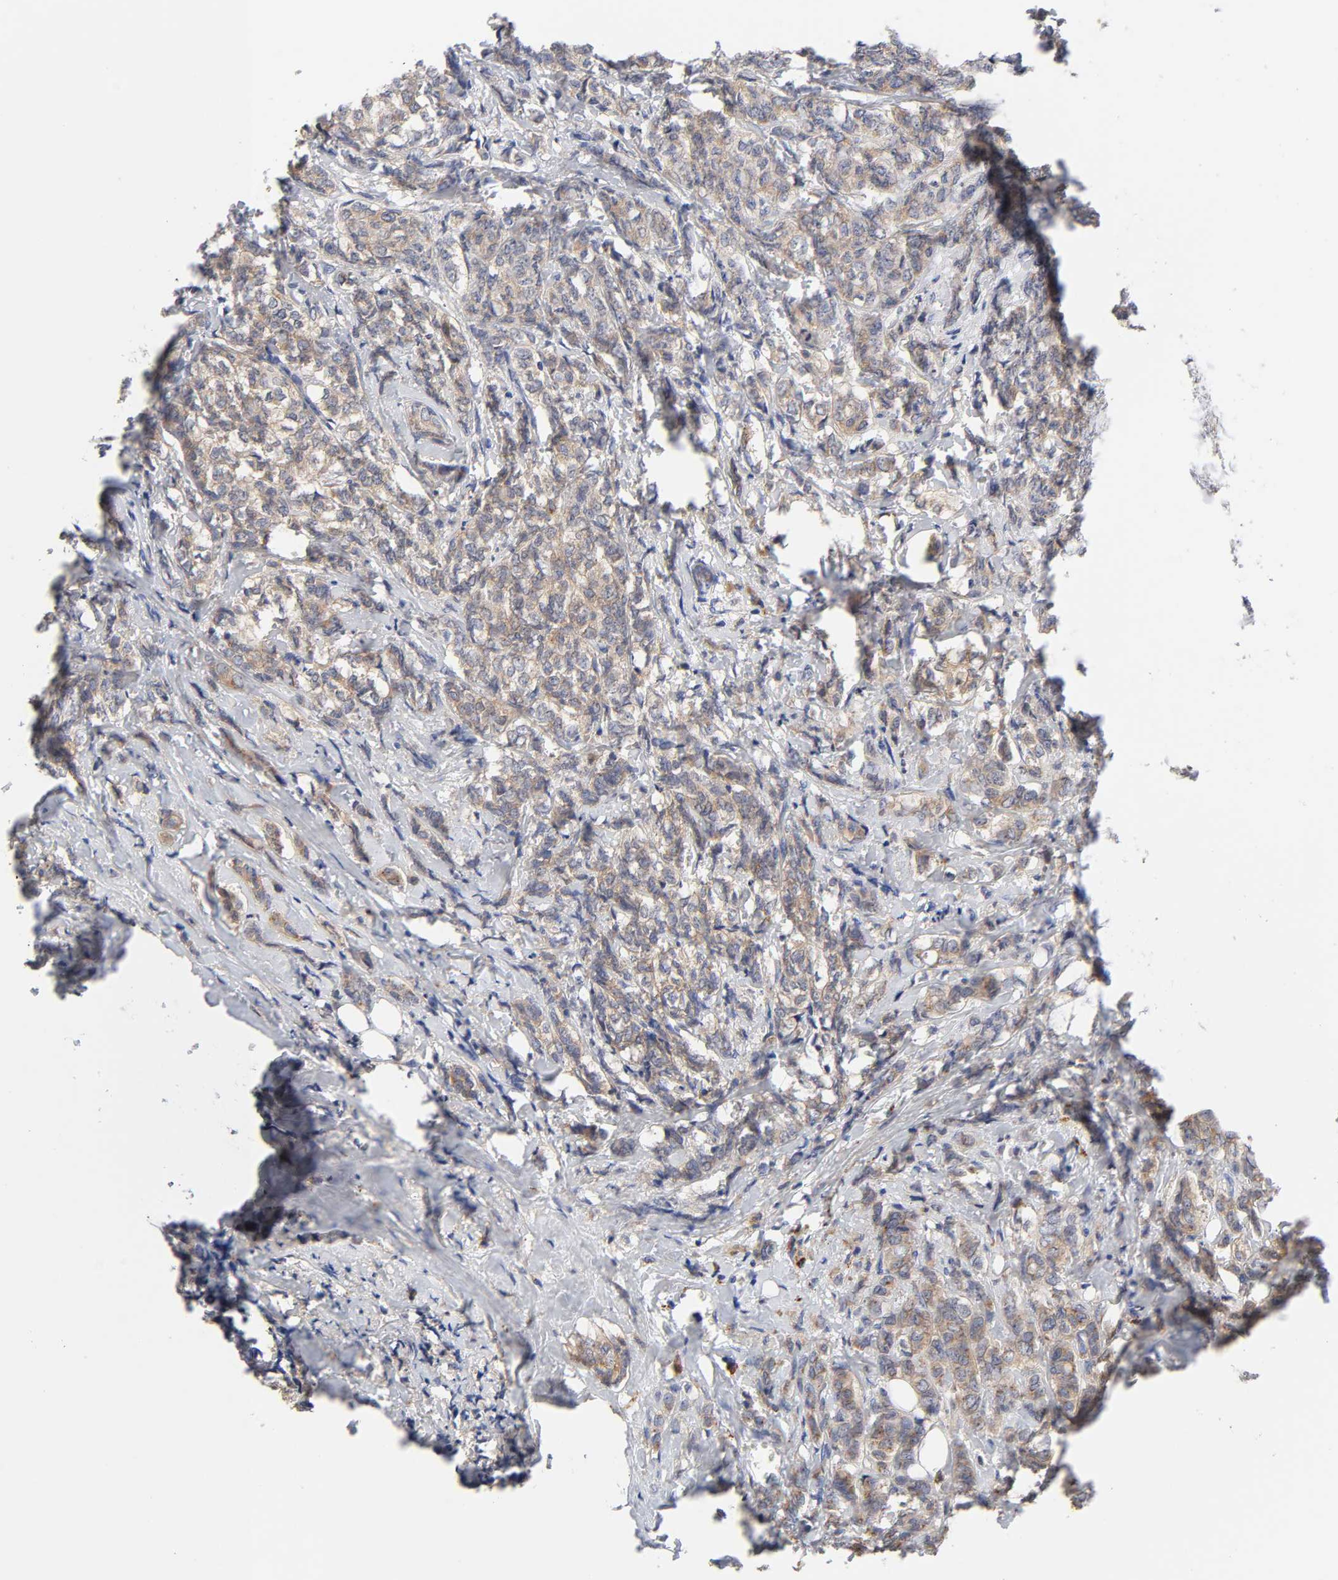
{"staining": {"intensity": "weak", "quantity": ">75%", "location": "cytoplasmic/membranous"}, "tissue": "breast cancer", "cell_type": "Tumor cells", "image_type": "cancer", "snomed": [{"axis": "morphology", "description": "Lobular carcinoma"}, {"axis": "topography", "description": "Breast"}], "caption": "DAB immunohistochemical staining of lobular carcinoma (breast) reveals weak cytoplasmic/membranous protein positivity in about >75% of tumor cells.", "gene": "C17orf75", "patient": {"sex": "female", "age": 60}}